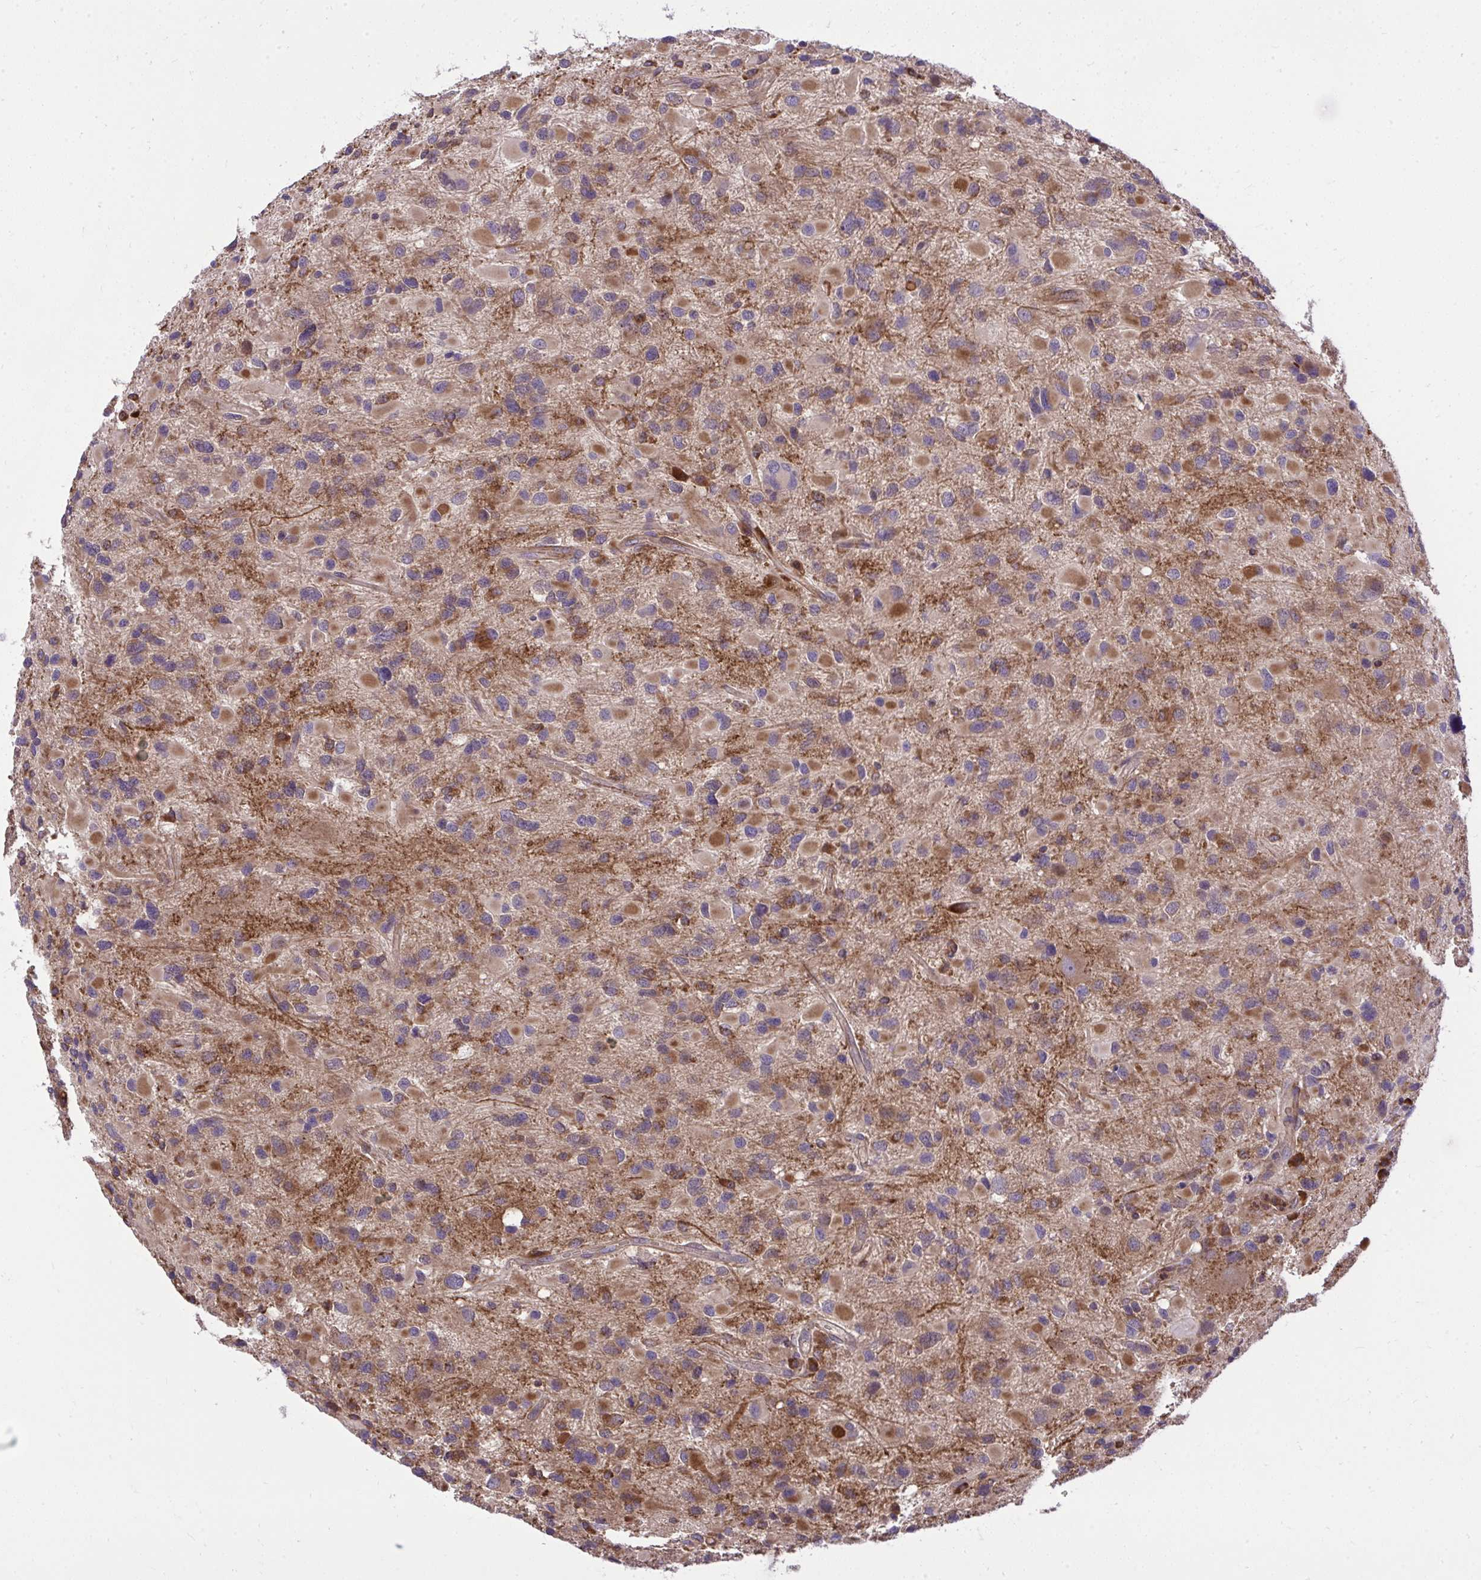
{"staining": {"intensity": "moderate", "quantity": "25%-75%", "location": "cytoplasmic/membranous"}, "tissue": "glioma", "cell_type": "Tumor cells", "image_type": "cancer", "snomed": [{"axis": "morphology", "description": "Glioma, malignant, Low grade"}, {"axis": "topography", "description": "Brain"}], "caption": "An image of human glioma stained for a protein demonstrates moderate cytoplasmic/membranous brown staining in tumor cells.", "gene": "PAIP2", "patient": {"sex": "female", "age": 32}}